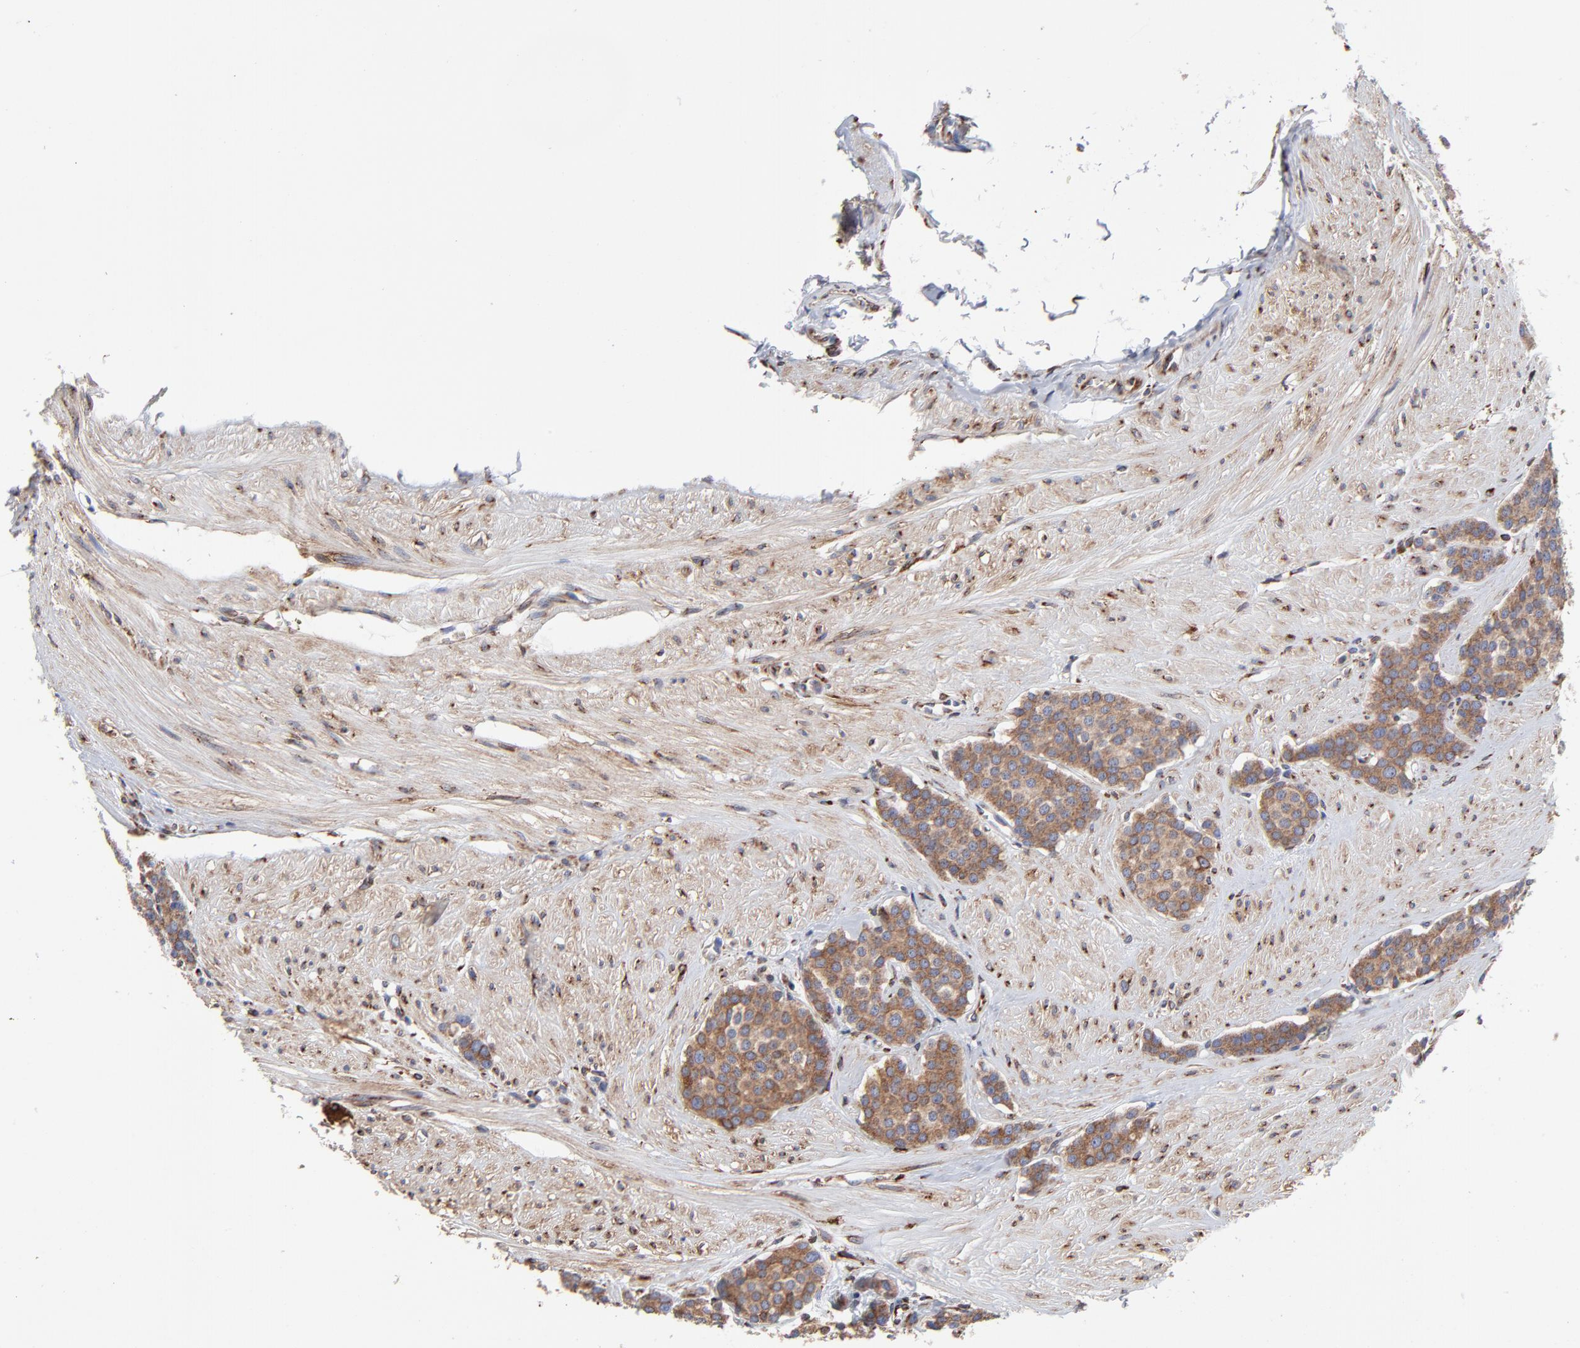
{"staining": {"intensity": "moderate", "quantity": ">75%", "location": "cytoplasmic/membranous"}, "tissue": "carcinoid", "cell_type": "Tumor cells", "image_type": "cancer", "snomed": [{"axis": "morphology", "description": "Carcinoid, malignant, NOS"}, {"axis": "topography", "description": "Small intestine"}], "caption": "Carcinoid tissue displays moderate cytoplasmic/membranous positivity in approximately >75% of tumor cells, visualized by immunohistochemistry. (Stains: DAB (3,3'-diaminobenzidine) in brown, nuclei in blue, Microscopy: brightfield microscopy at high magnification).", "gene": "LMAN1", "patient": {"sex": "male", "age": 60}}